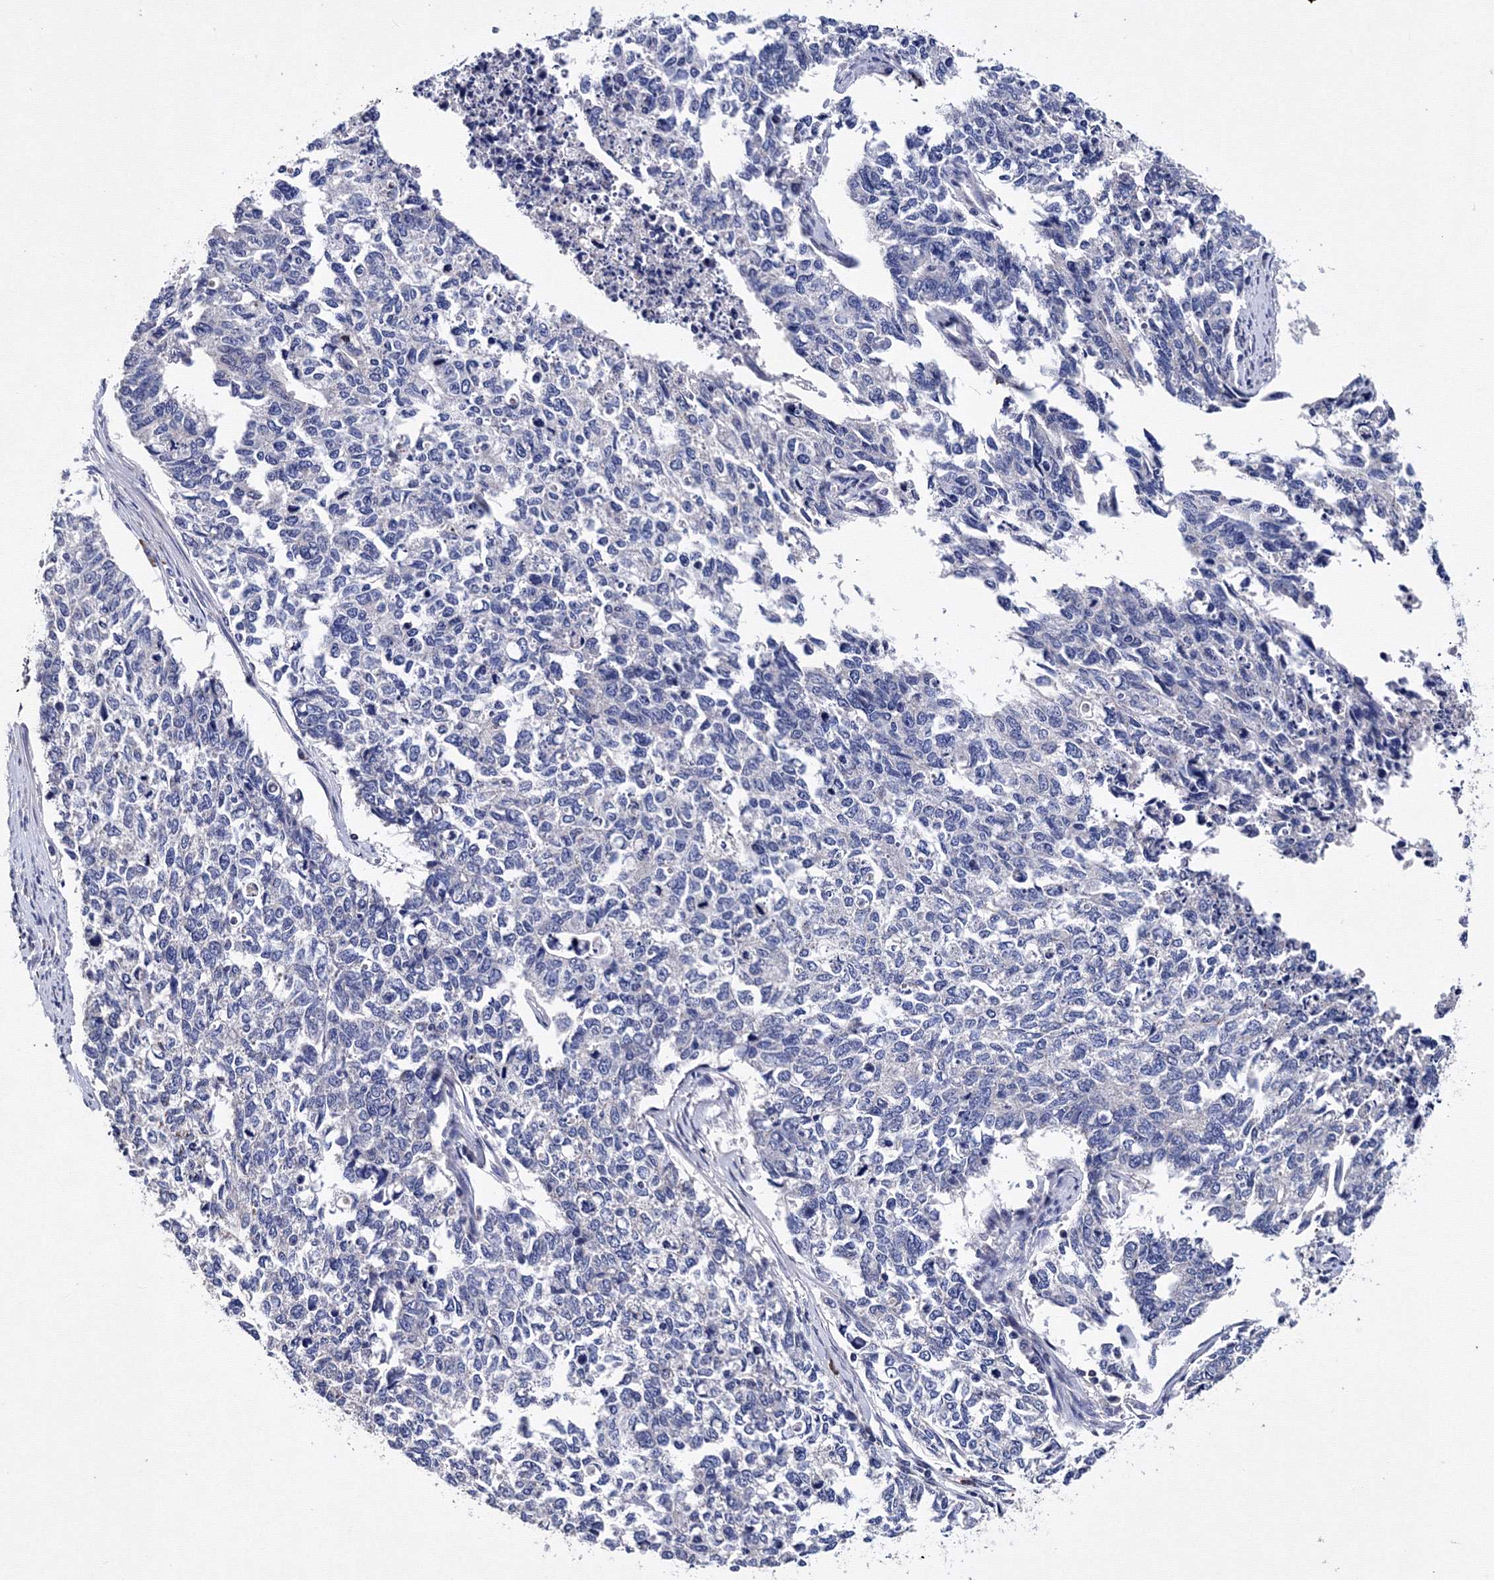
{"staining": {"intensity": "negative", "quantity": "none", "location": "none"}, "tissue": "cervical cancer", "cell_type": "Tumor cells", "image_type": "cancer", "snomed": [{"axis": "morphology", "description": "Squamous cell carcinoma, NOS"}, {"axis": "topography", "description": "Cervix"}], "caption": "Immunohistochemistry of cervical cancer (squamous cell carcinoma) displays no staining in tumor cells.", "gene": "PHYKPL", "patient": {"sex": "female", "age": 63}}